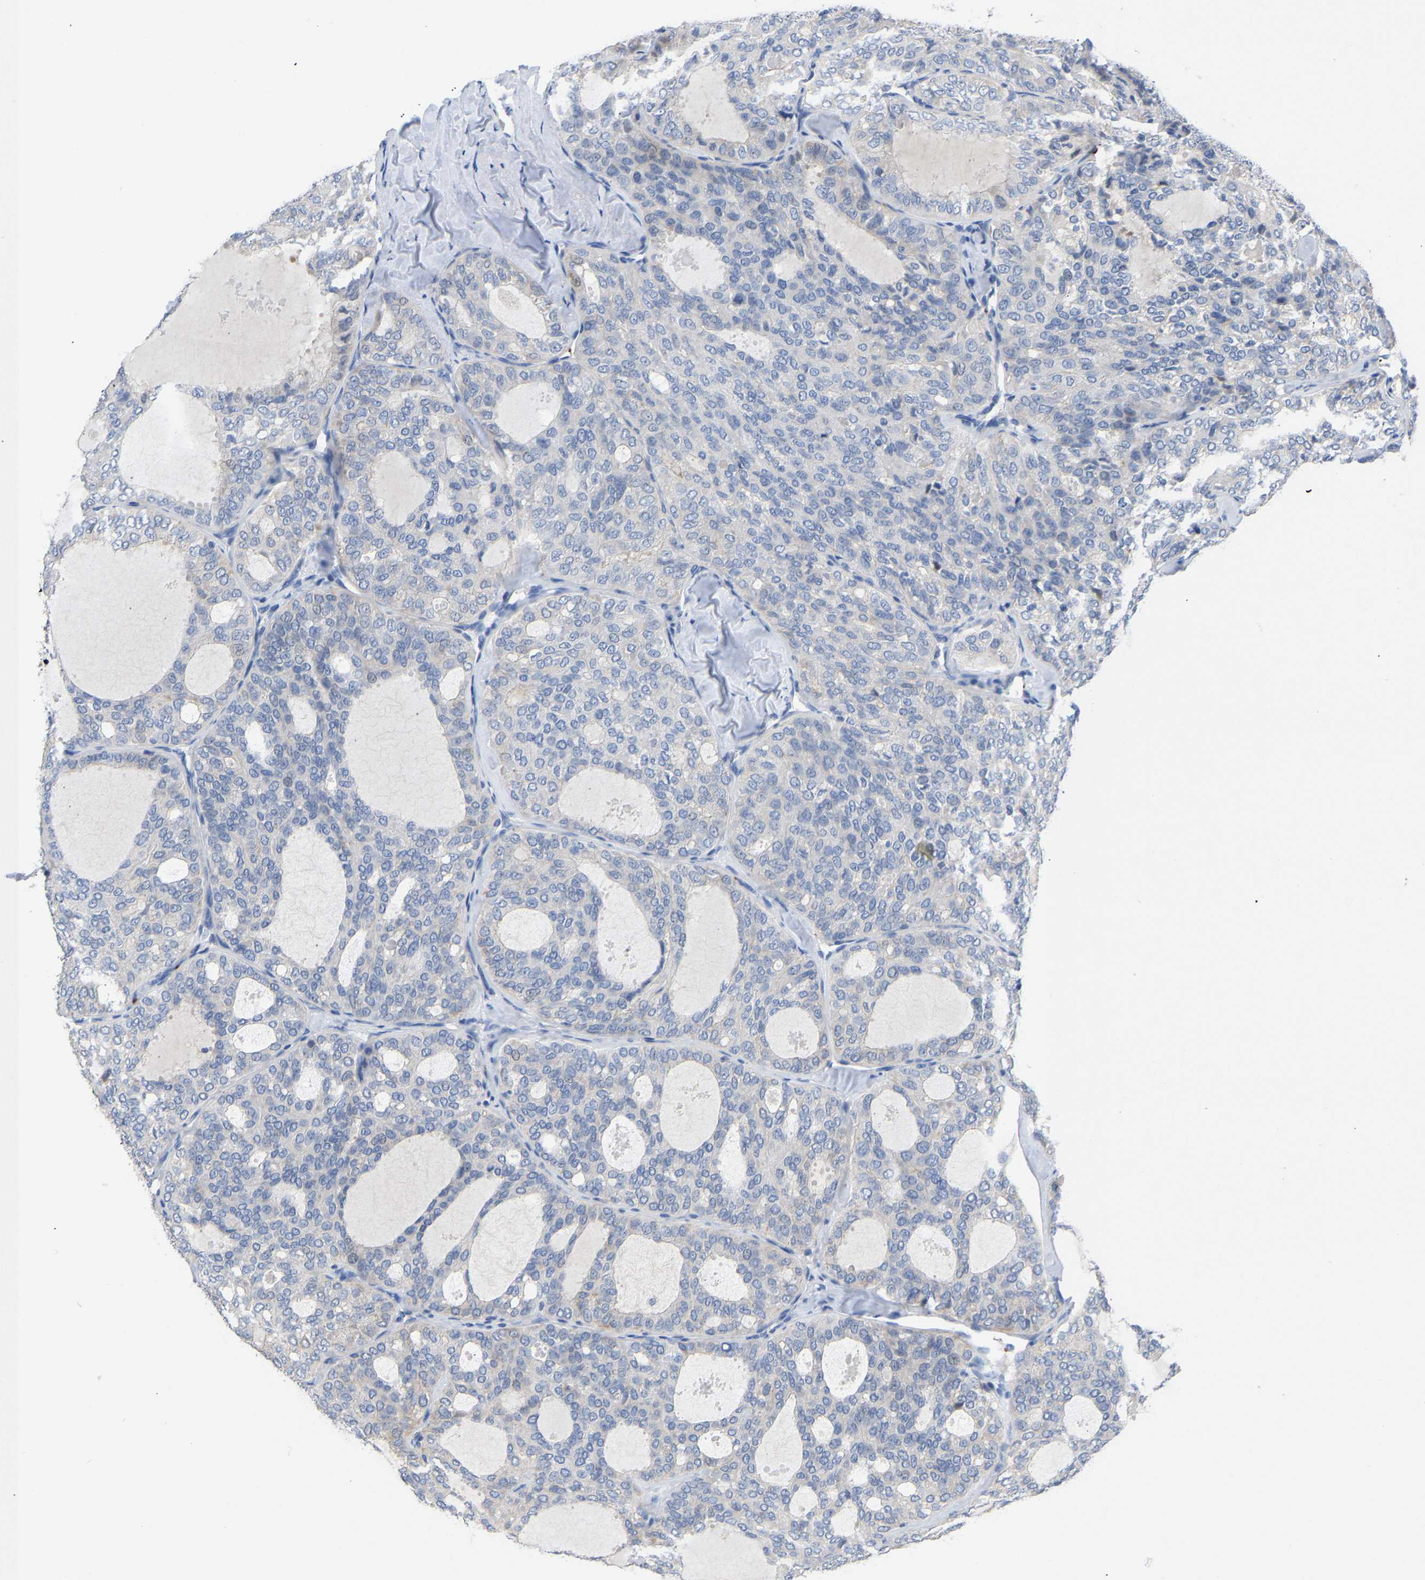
{"staining": {"intensity": "negative", "quantity": "none", "location": "none"}, "tissue": "thyroid cancer", "cell_type": "Tumor cells", "image_type": "cancer", "snomed": [{"axis": "morphology", "description": "Follicular adenoma carcinoma, NOS"}, {"axis": "topography", "description": "Thyroid gland"}], "caption": "An IHC photomicrograph of thyroid cancer is shown. There is no staining in tumor cells of thyroid cancer.", "gene": "FGF18", "patient": {"sex": "male", "age": 75}}